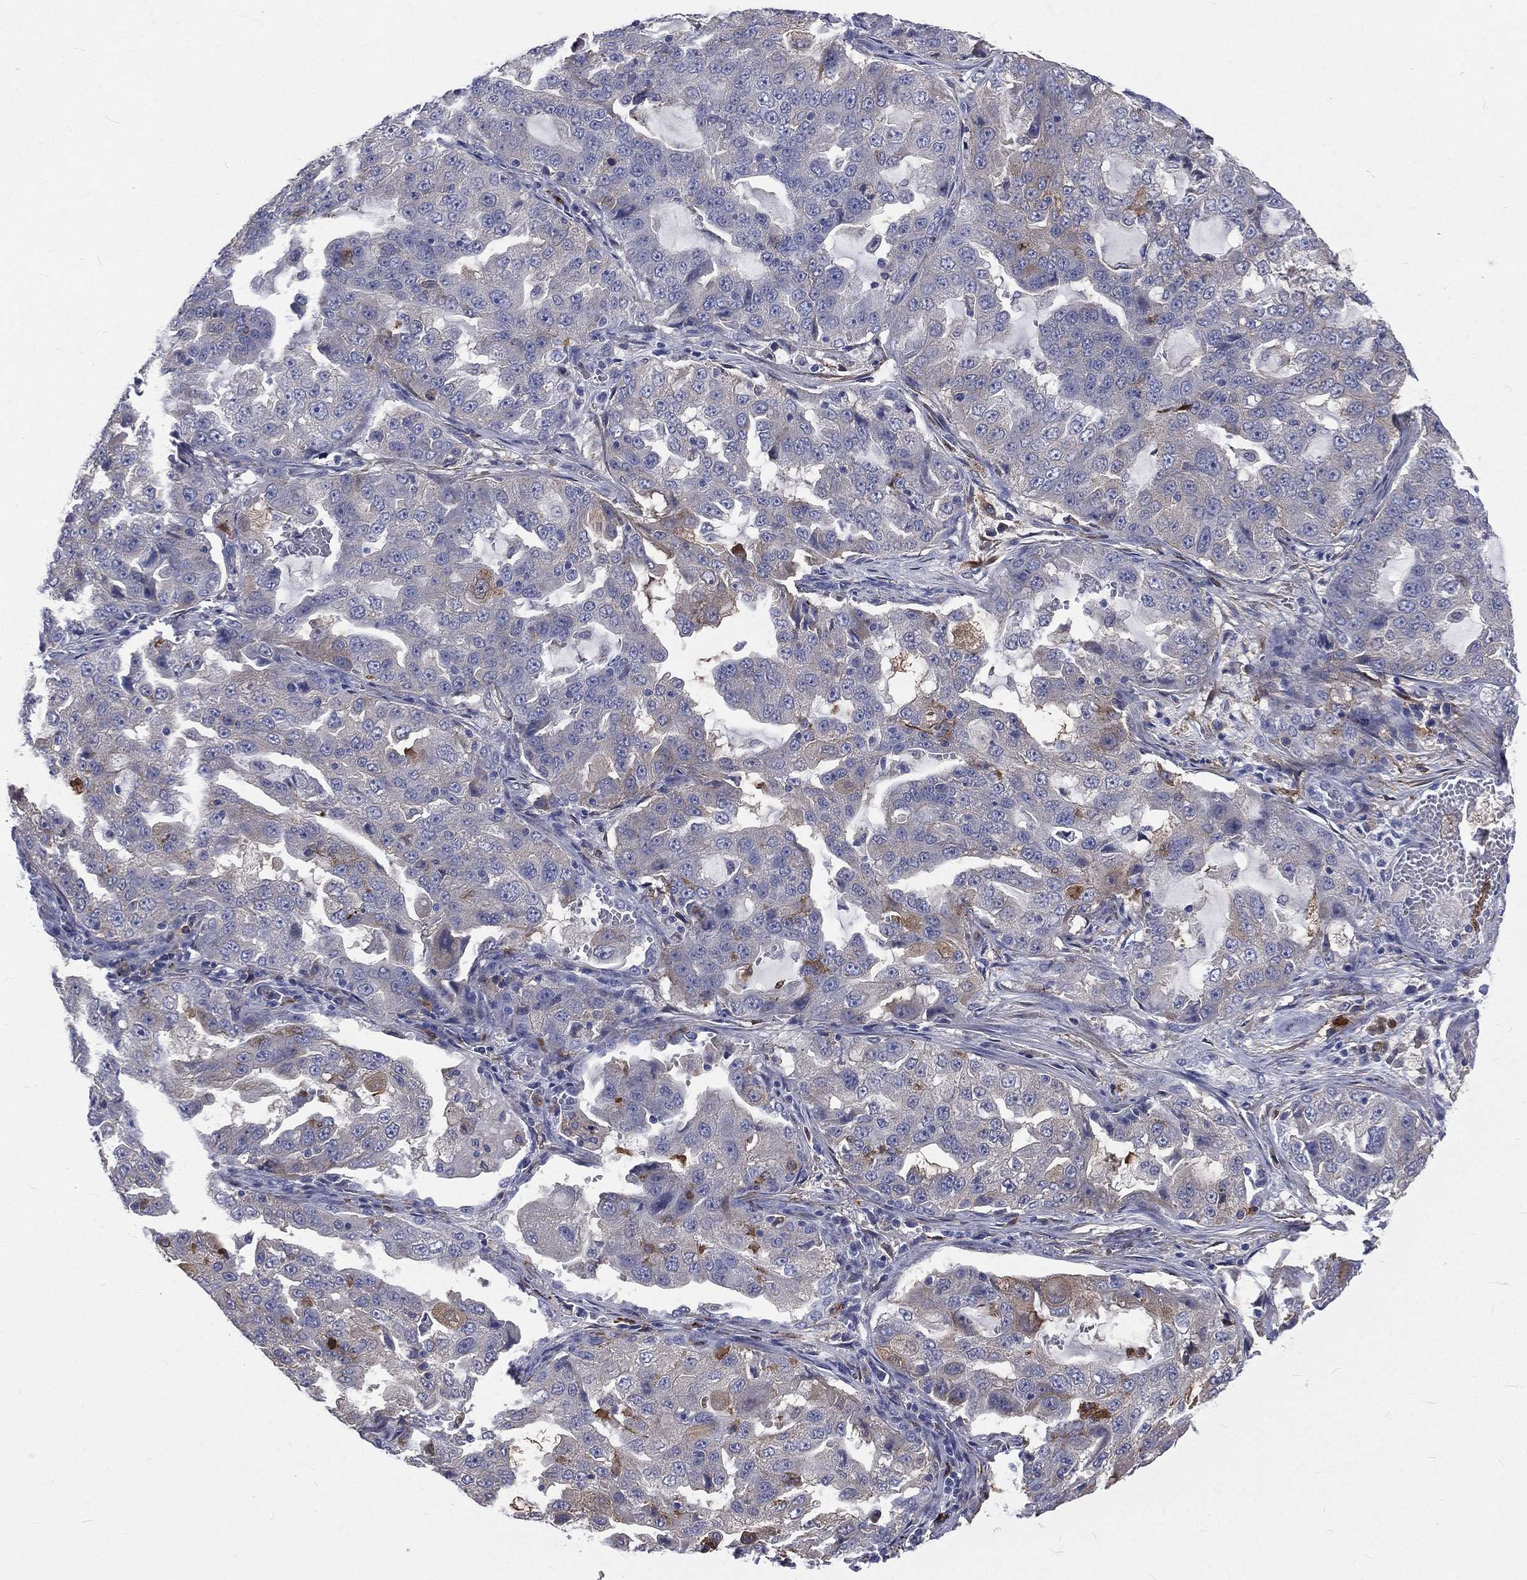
{"staining": {"intensity": "weak", "quantity": "<25%", "location": "cytoplasmic/membranous"}, "tissue": "lung cancer", "cell_type": "Tumor cells", "image_type": "cancer", "snomed": [{"axis": "morphology", "description": "Adenocarcinoma, NOS"}, {"axis": "topography", "description": "Lung"}], "caption": "An immunohistochemistry (IHC) image of lung cancer (adenocarcinoma) is shown. There is no staining in tumor cells of lung cancer (adenocarcinoma).", "gene": "BASP1", "patient": {"sex": "female", "age": 61}}